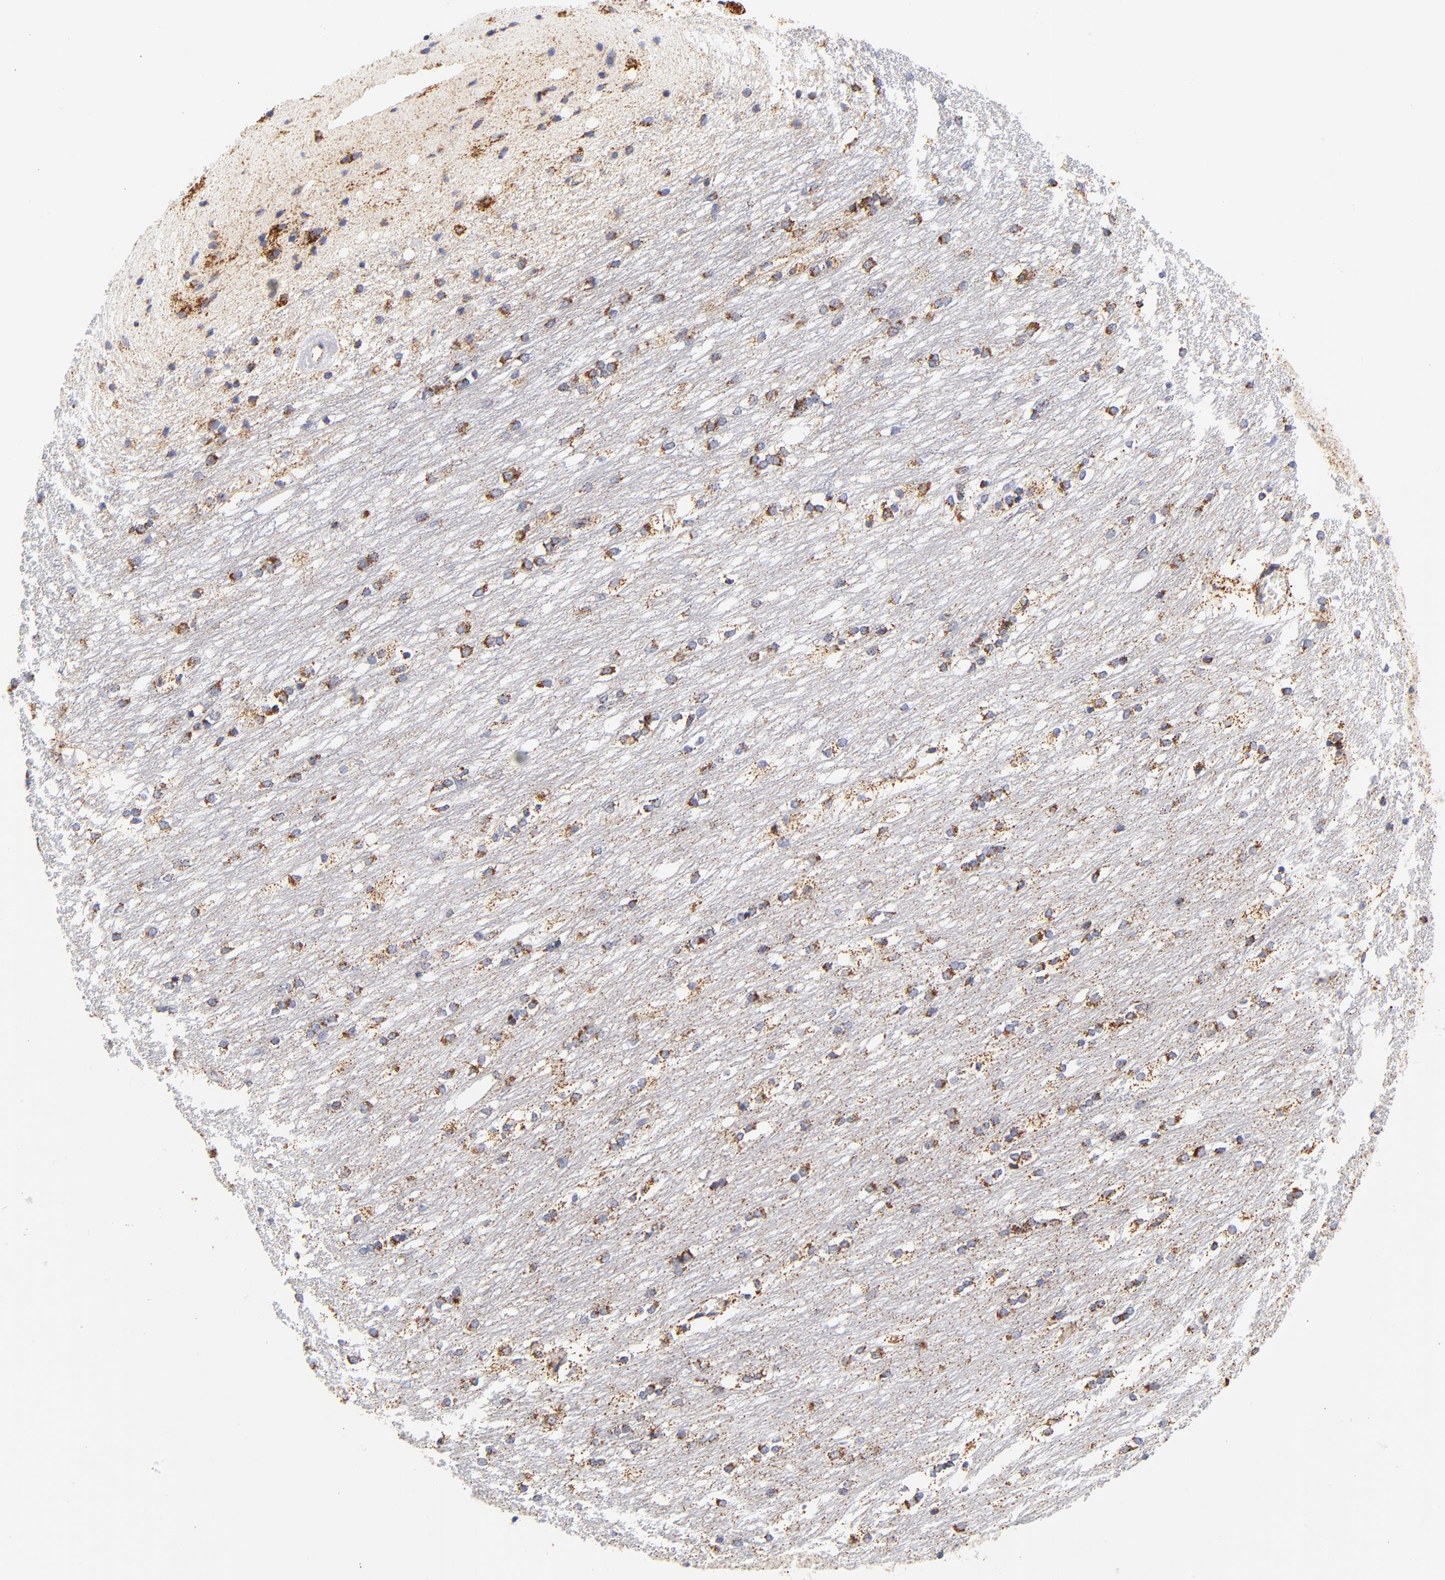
{"staining": {"intensity": "moderate", "quantity": ">75%", "location": "cytoplasmic/membranous"}, "tissue": "caudate", "cell_type": "Glial cells", "image_type": "normal", "snomed": [{"axis": "morphology", "description": "Normal tissue, NOS"}, {"axis": "topography", "description": "Lateral ventricle wall"}], "caption": "Protein staining of normal caudate demonstrates moderate cytoplasmic/membranous staining in approximately >75% of glial cells.", "gene": "ECHS1", "patient": {"sex": "female", "age": 19}}